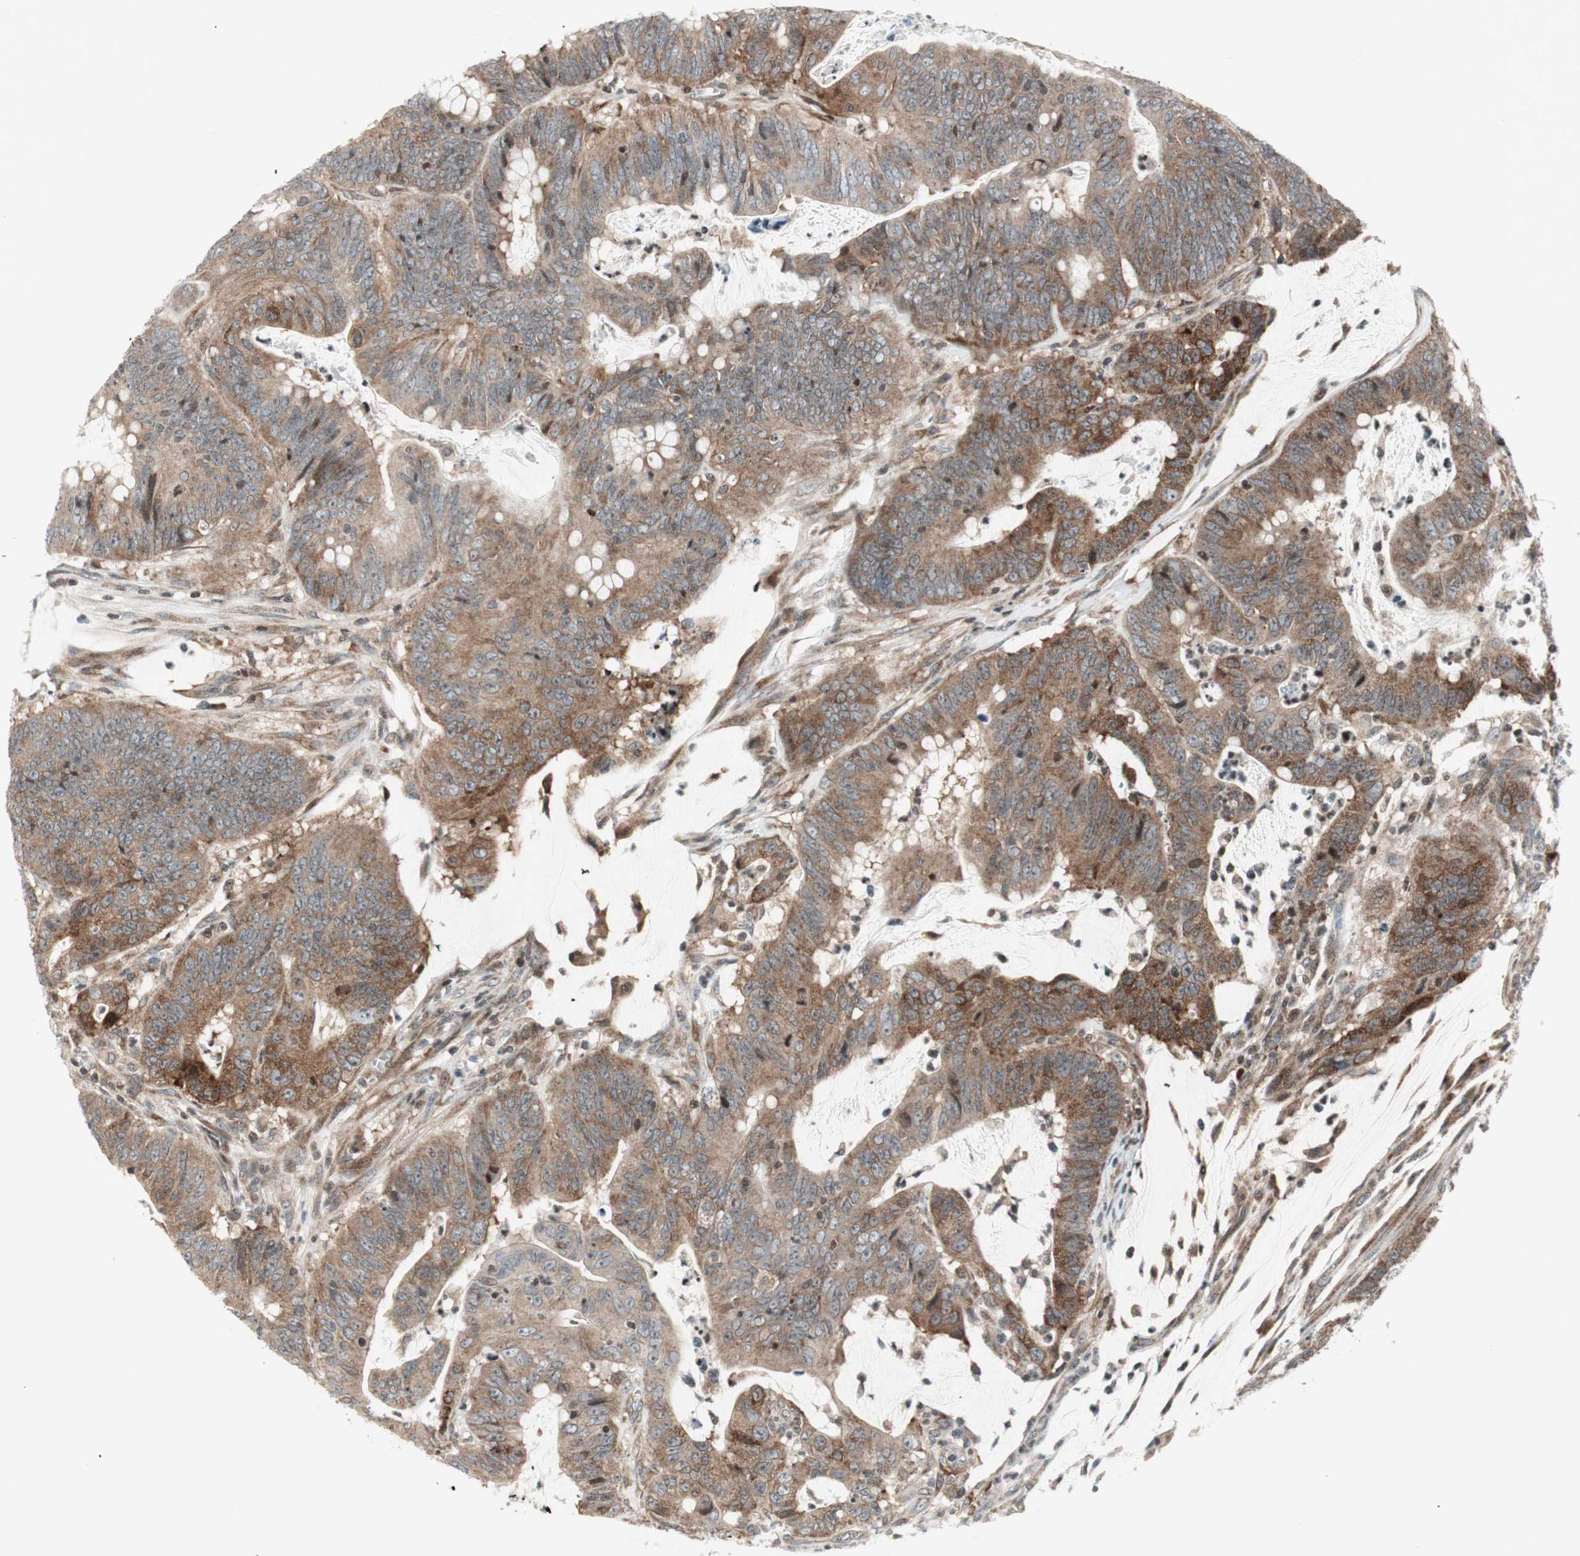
{"staining": {"intensity": "moderate", "quantity": ">75%", "location": "cytoplasmic/membranous"}, "tissue": "colorectal cancer", "cell_type": "Tumor cells", "image_type": "cancer", "snomed": [{"axis": "morphology", "description": "Adenocarcinoma, NOS"}, {"axis": "topography", "description": "Colon"}], "caption": "This image displays immunohistochemistry (IHC) staining of adenocarcinoma (colorectal), with medium moderate cytoplasmic/membranous positivity in about >75% of tumor cells.", "gene": "TPT1", "patient": {"sex": "male", "age": 45}}